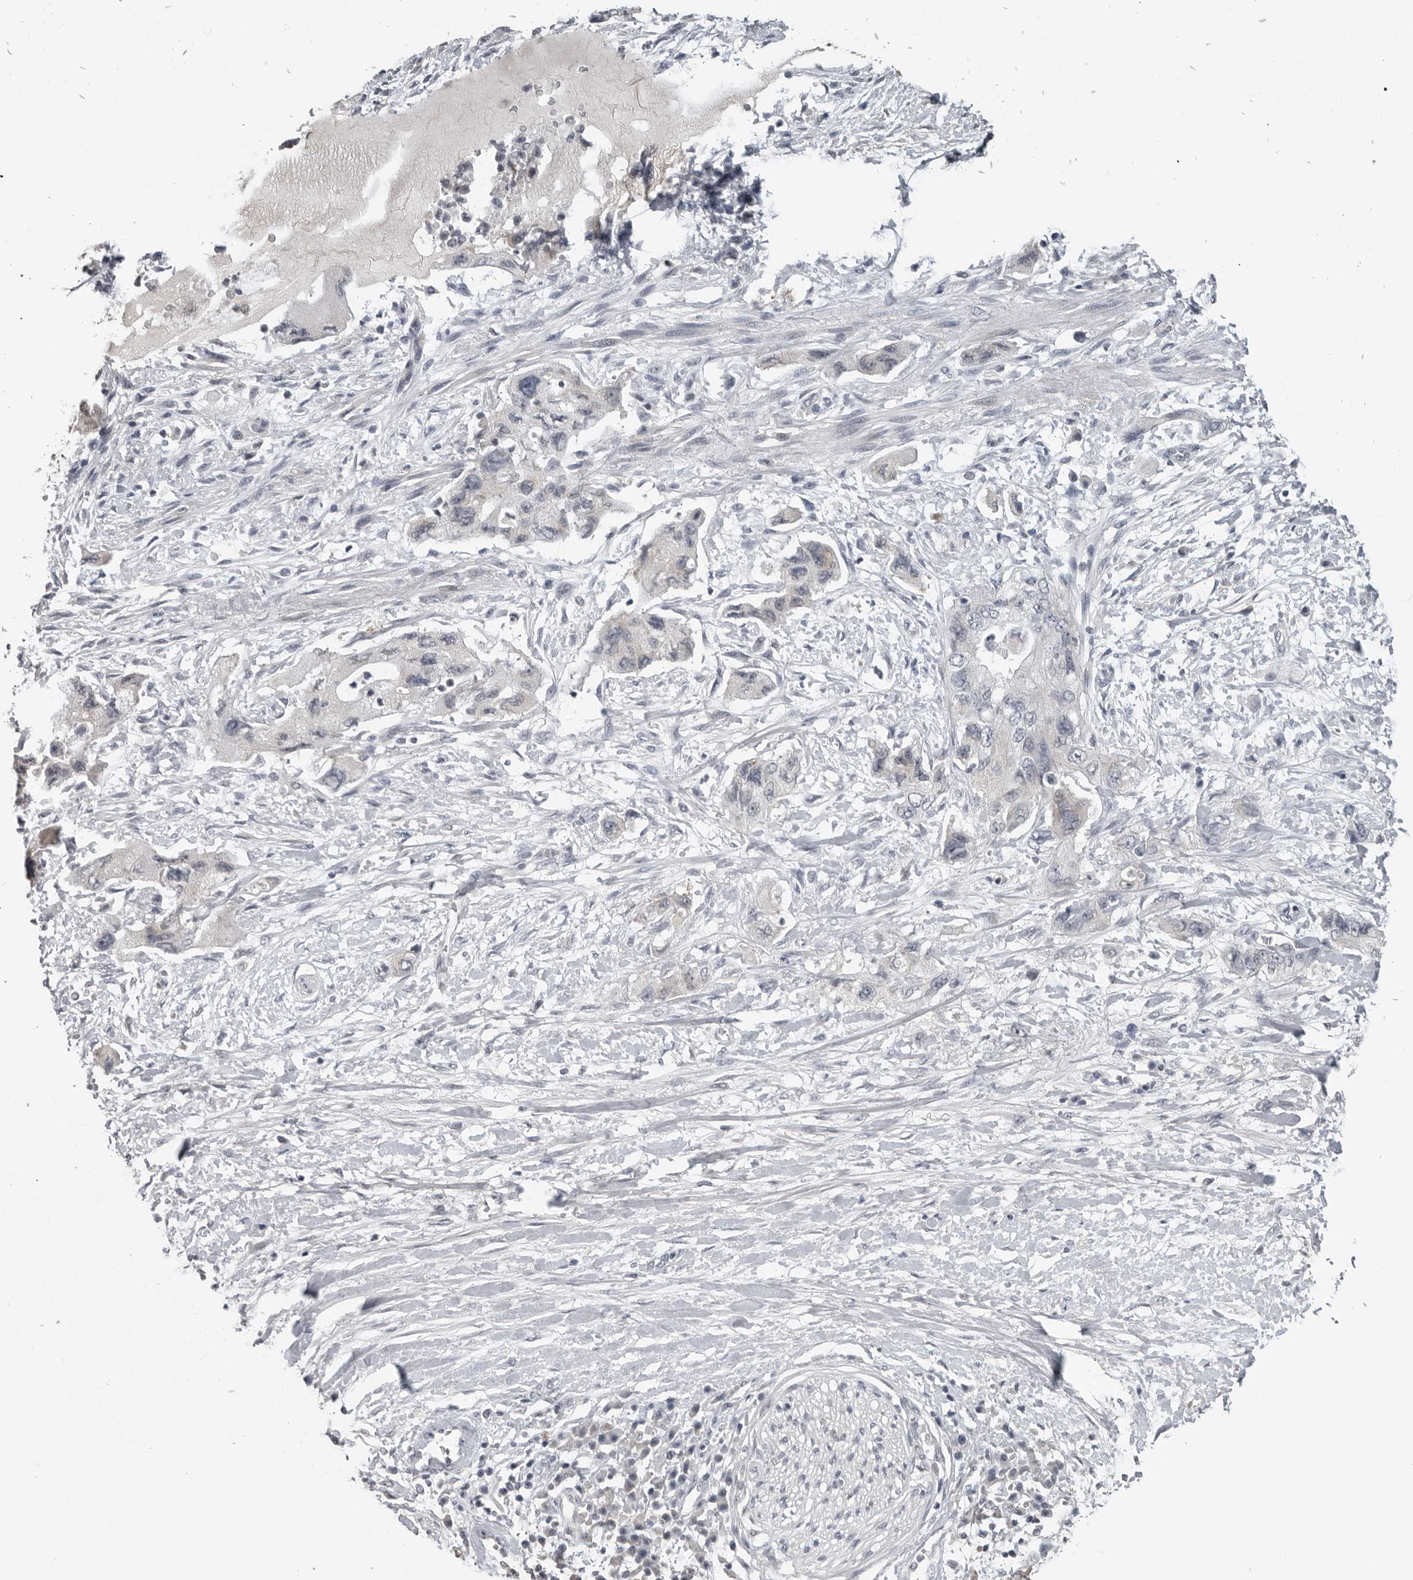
{"staining": {"intensity": "negative", "quantity": "none", "location": "none"}, "tissue": "pancreatic cancer", "cell_type": "Tumor cells", "image_type": "cancer", "snomed": [{"axis": "morphology", "description": "Adenocarcinoma, NOS"}, {"axis": "topography", "description": "Pancreas"}], "caption": "The IHC image has no significant staining in tumor cells of adenocarcinoma (pancreatic) tissue. The staining was performed using DAB (3,3'-diaminobenzidine) to visualize the protein expression in brown, while the nuclei were stained in blue with hematoxylin (Magnification: 20x).", "gene": "PRRX2", "patient": {"sex": "female", "age": 73}}